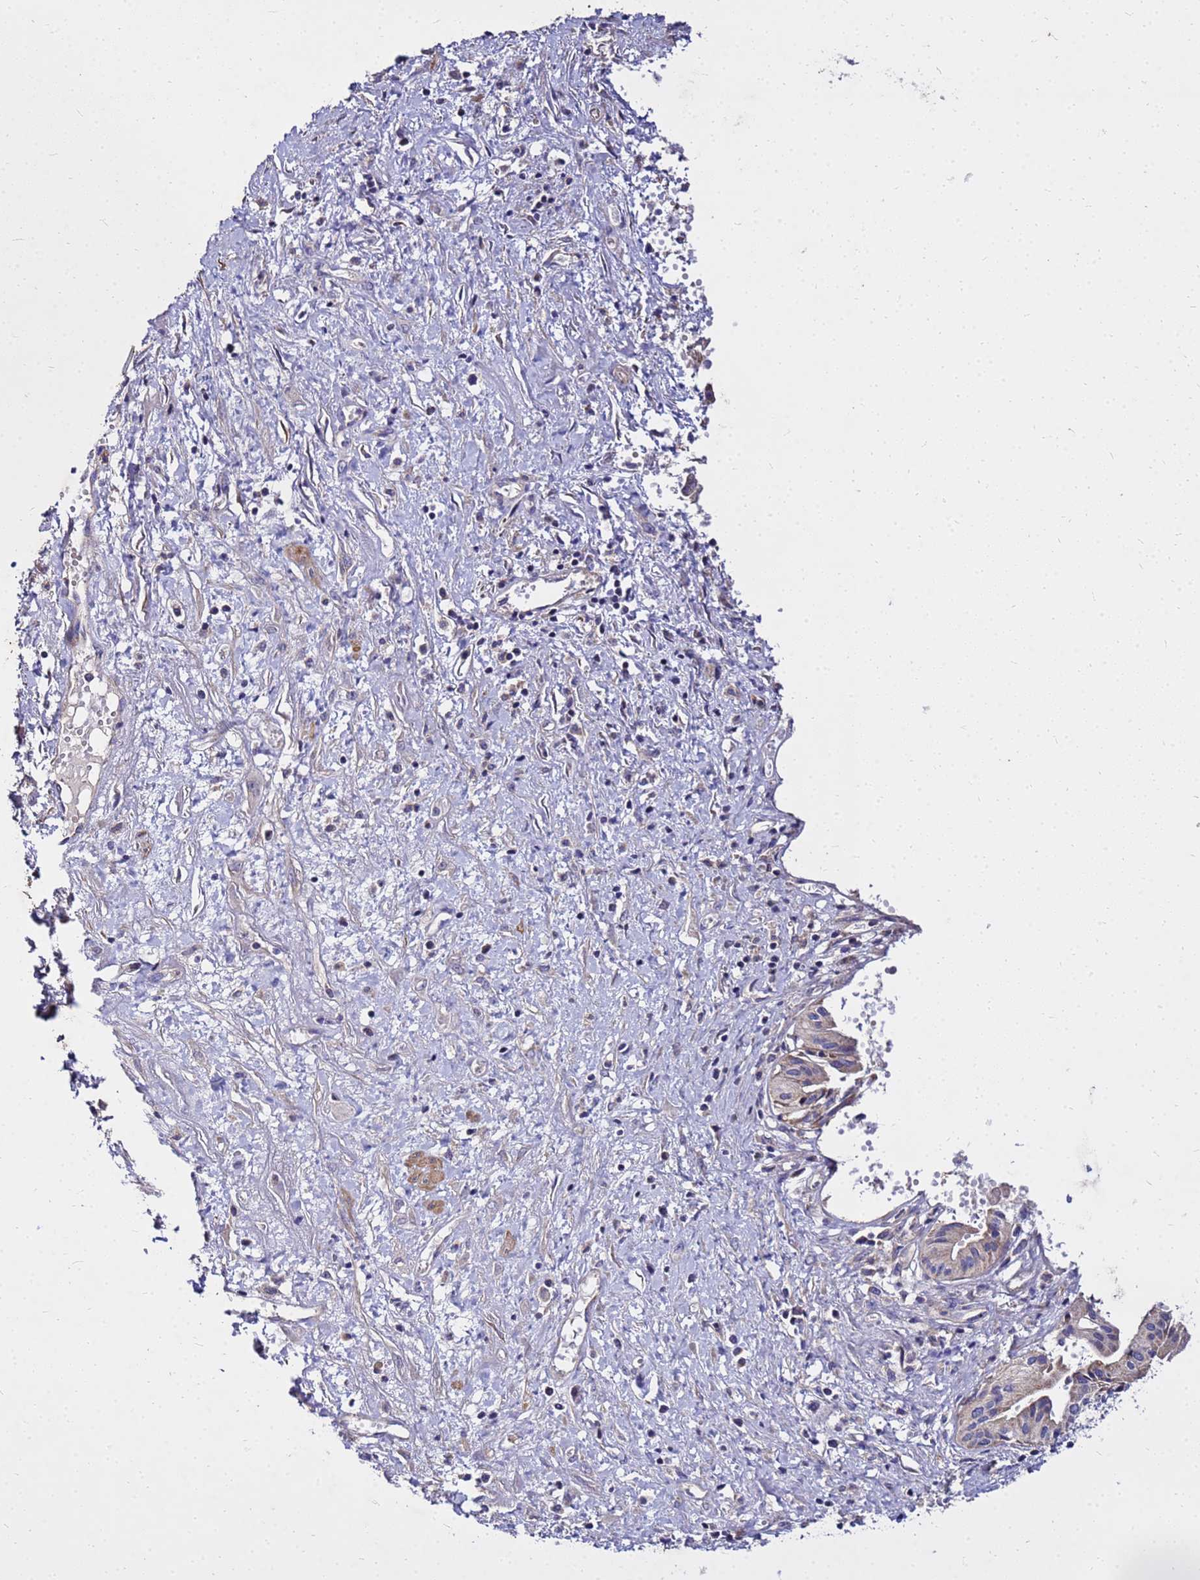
{"staining": {"intensity": "weak", "quantity": "<25%", "location": "cytoplasmic/membranous"}, "tissue": "pancreatic cancer", "cell_type": "Tumor cells", "image_type": "cancer", "snomed": [{"axis": "morphology", "description": "Adenocarcinoma, NOS"}, {"axis": "topography", "description": "Pancreas"}], "caption": "The image exhibits no significant staining in tumor cells of pancreatic adenocarcinoma.", "gene": "COX14", "patient": {"sex": "female", "age": 50}}